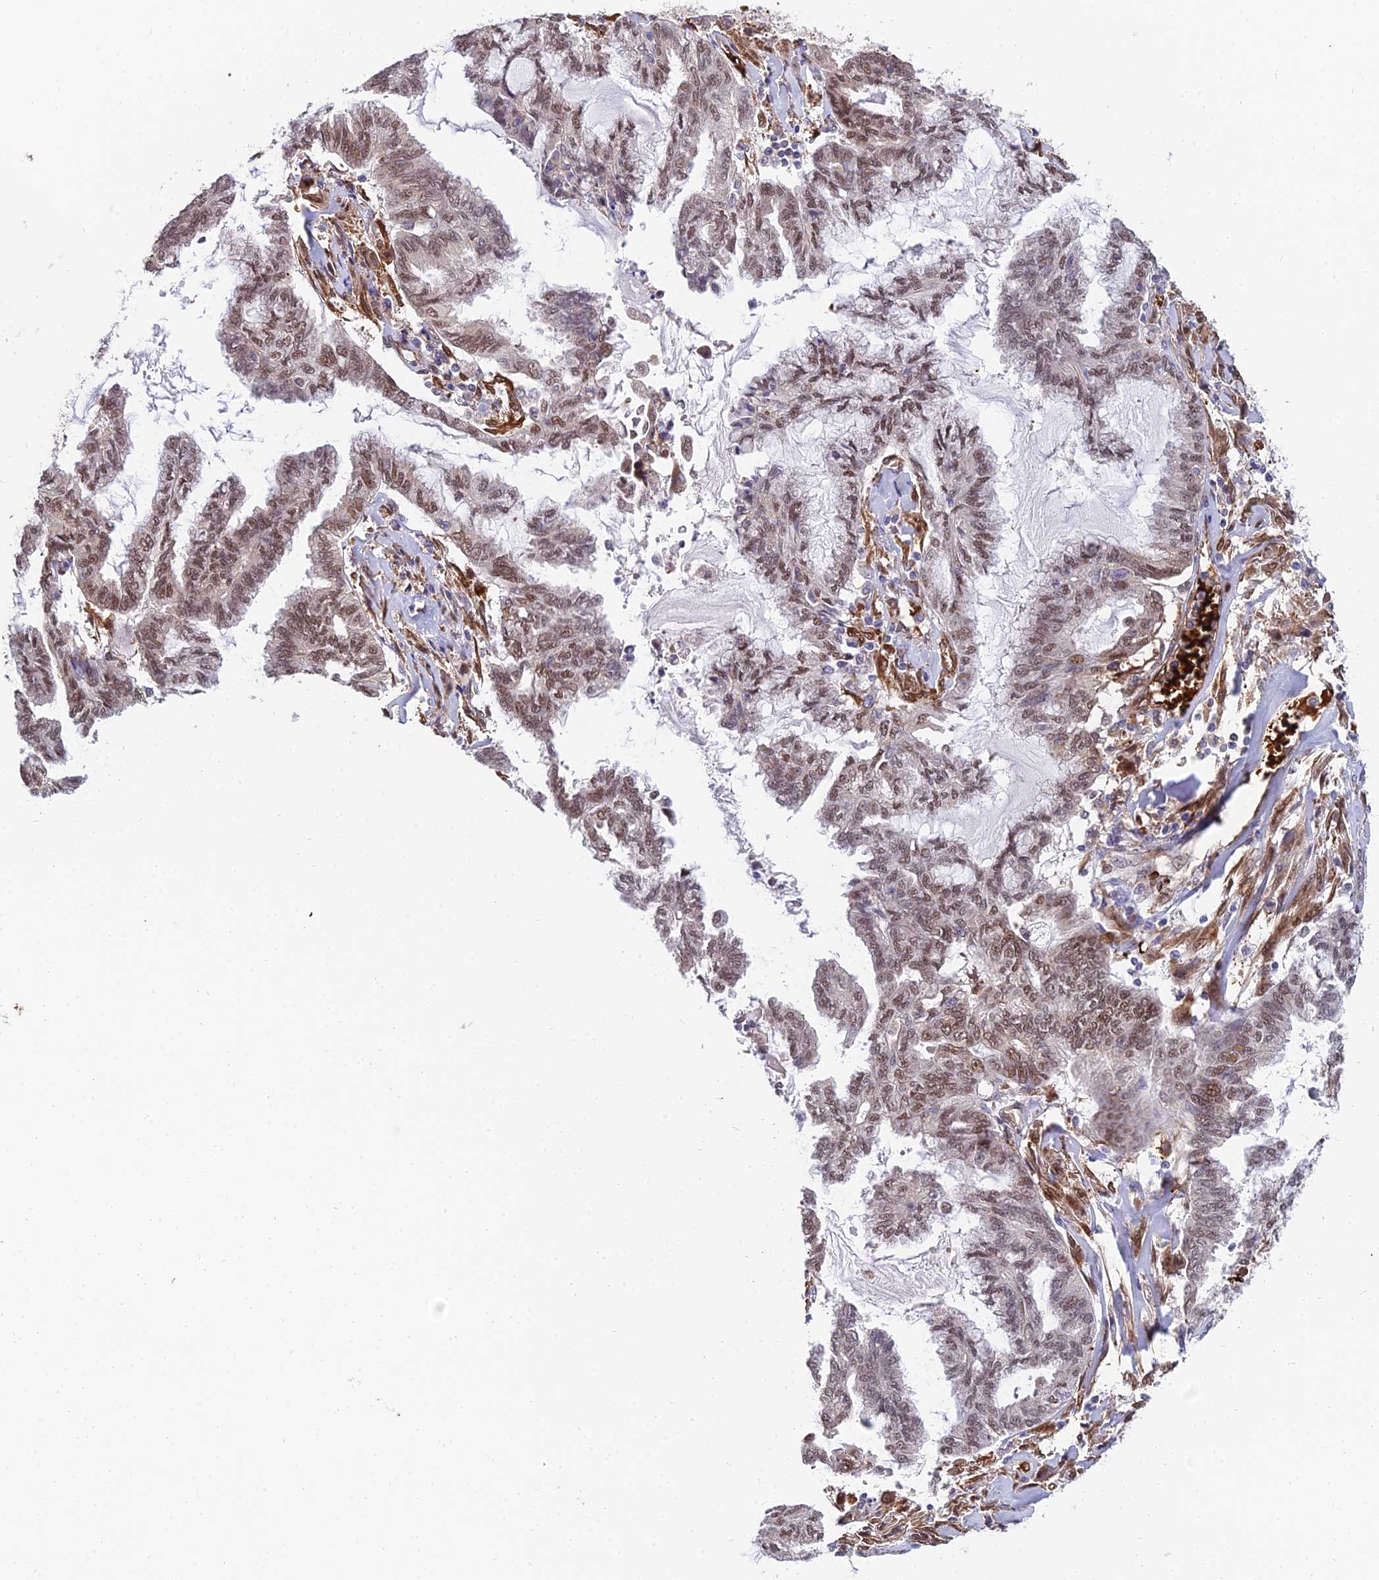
{"staining": {"intensity": "weak", "quantity": ">75%", "location": "nuclear"}, "tissue": "endometrial cancer", "cell_type": "Tumor cells", "image_type": "cancer", "snomed": [{"axis": "morphology", "description": "Adenocarcinoma, NOS"}, {"axis": "topography", "description": "Endometrium"}], "caption": "High-power microscopy captured an immunohistochemistry histopathology image of adenocarcinoma (endometrial), revealing weak nuclear staining in approximately >75% of tumor cells. The staining was performed using DAB (3,3'-diaminobenzidine), with brown indicating positive protein expression. Nuclei are stained blue with hematoxylin.", "gene": "BCL9", "patient": {"sex": "female", "age": 86}}